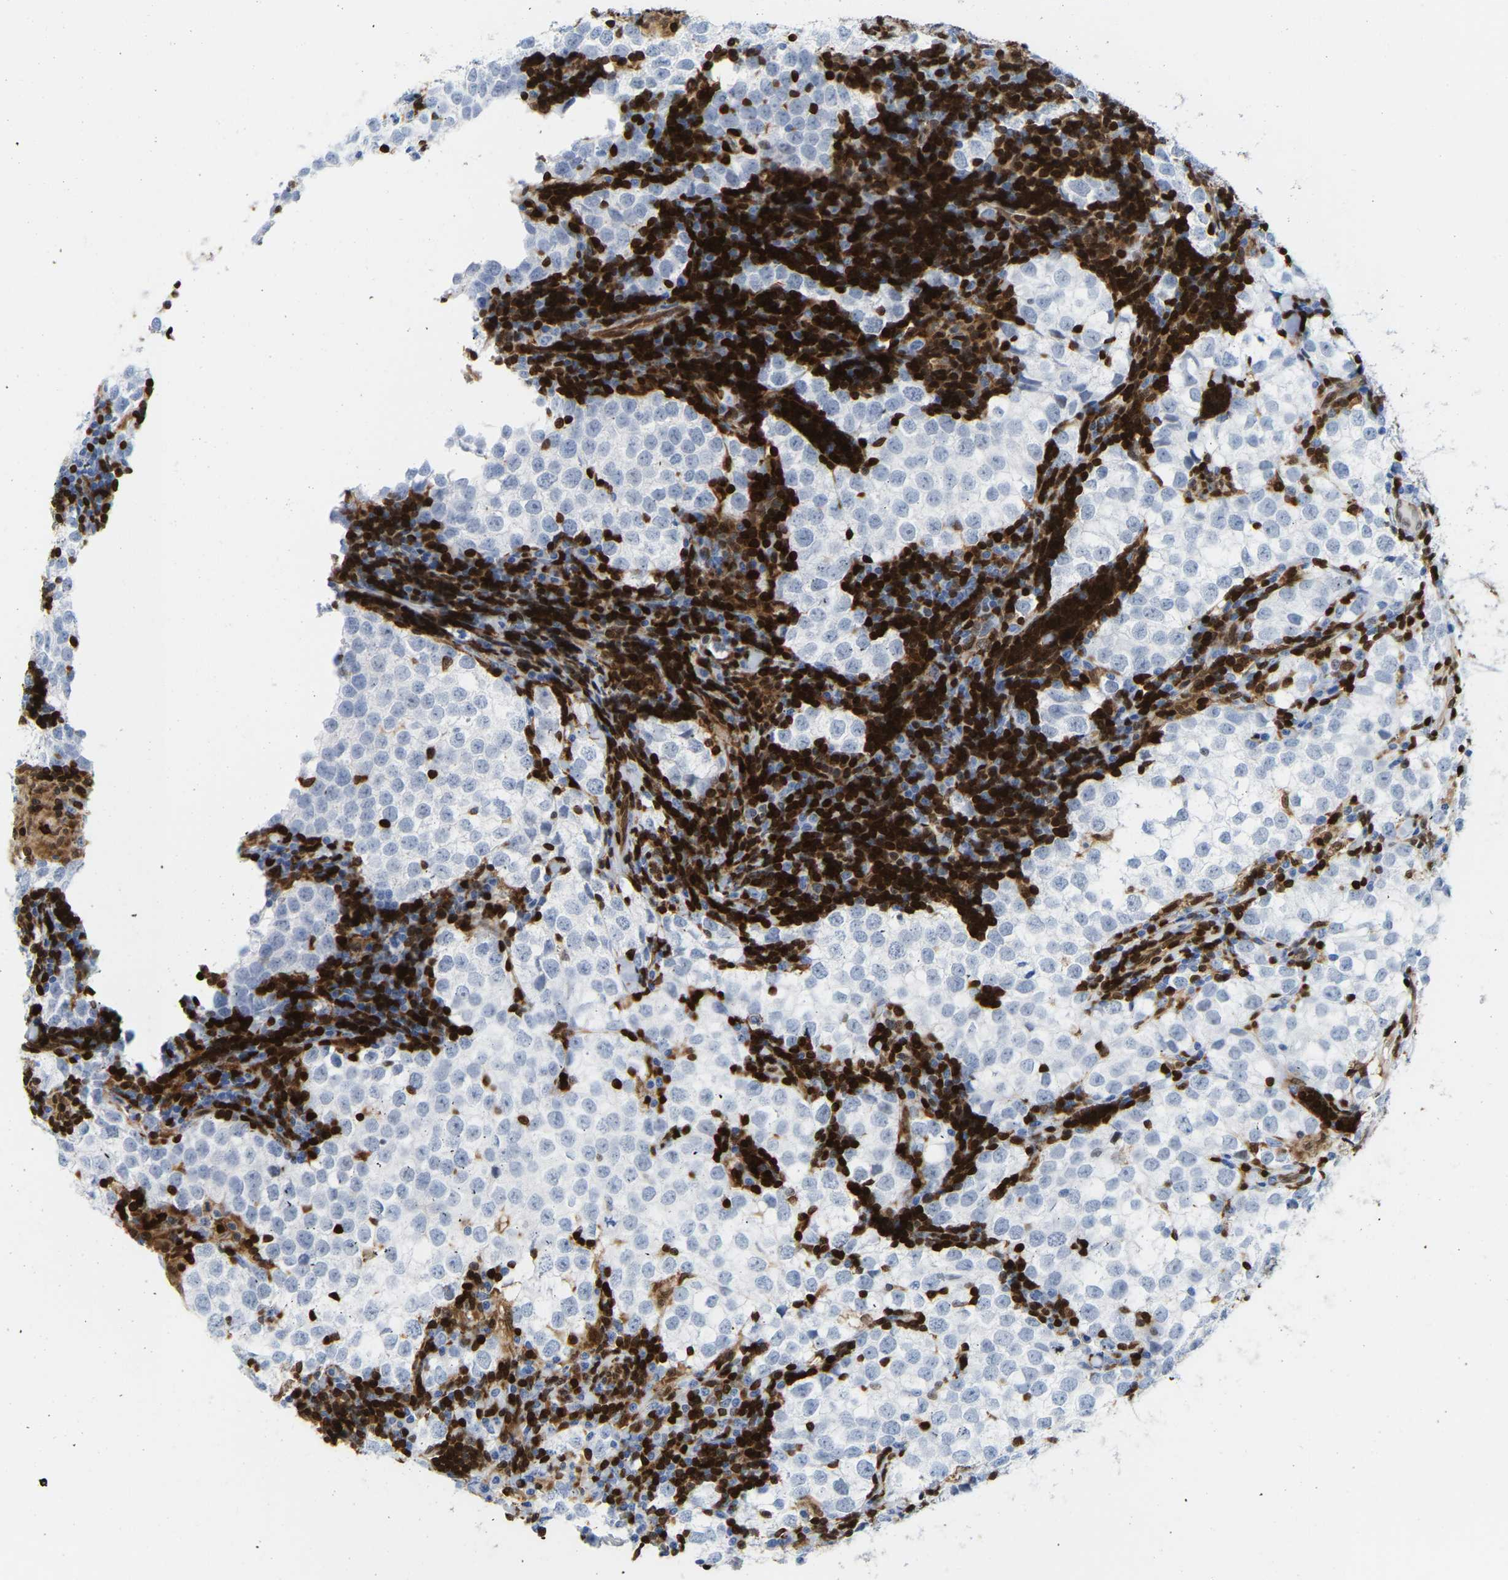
{"staining": {"intensity": "negative", "quantity": "none", "location": "none"}, "tissue": "testis cancer", "cell_type": "Tumor cells", "image_type": "cancer", "snomed": [{"axis": "morphology", "description": "Seminoma, NOS"}, {"axis": "morphology", "description": "Carcinoma, Embryonal, NOS"}, {"axis": "topography", "description": "Testis"}], "caption": "The immunohistochemistry (IHC) histopathology image has no significant expression in tumor cells of testis cancer (seminoma) tissue.", "gene": "GIMAP4", "patient": {"sex": "male", "age": 36}}